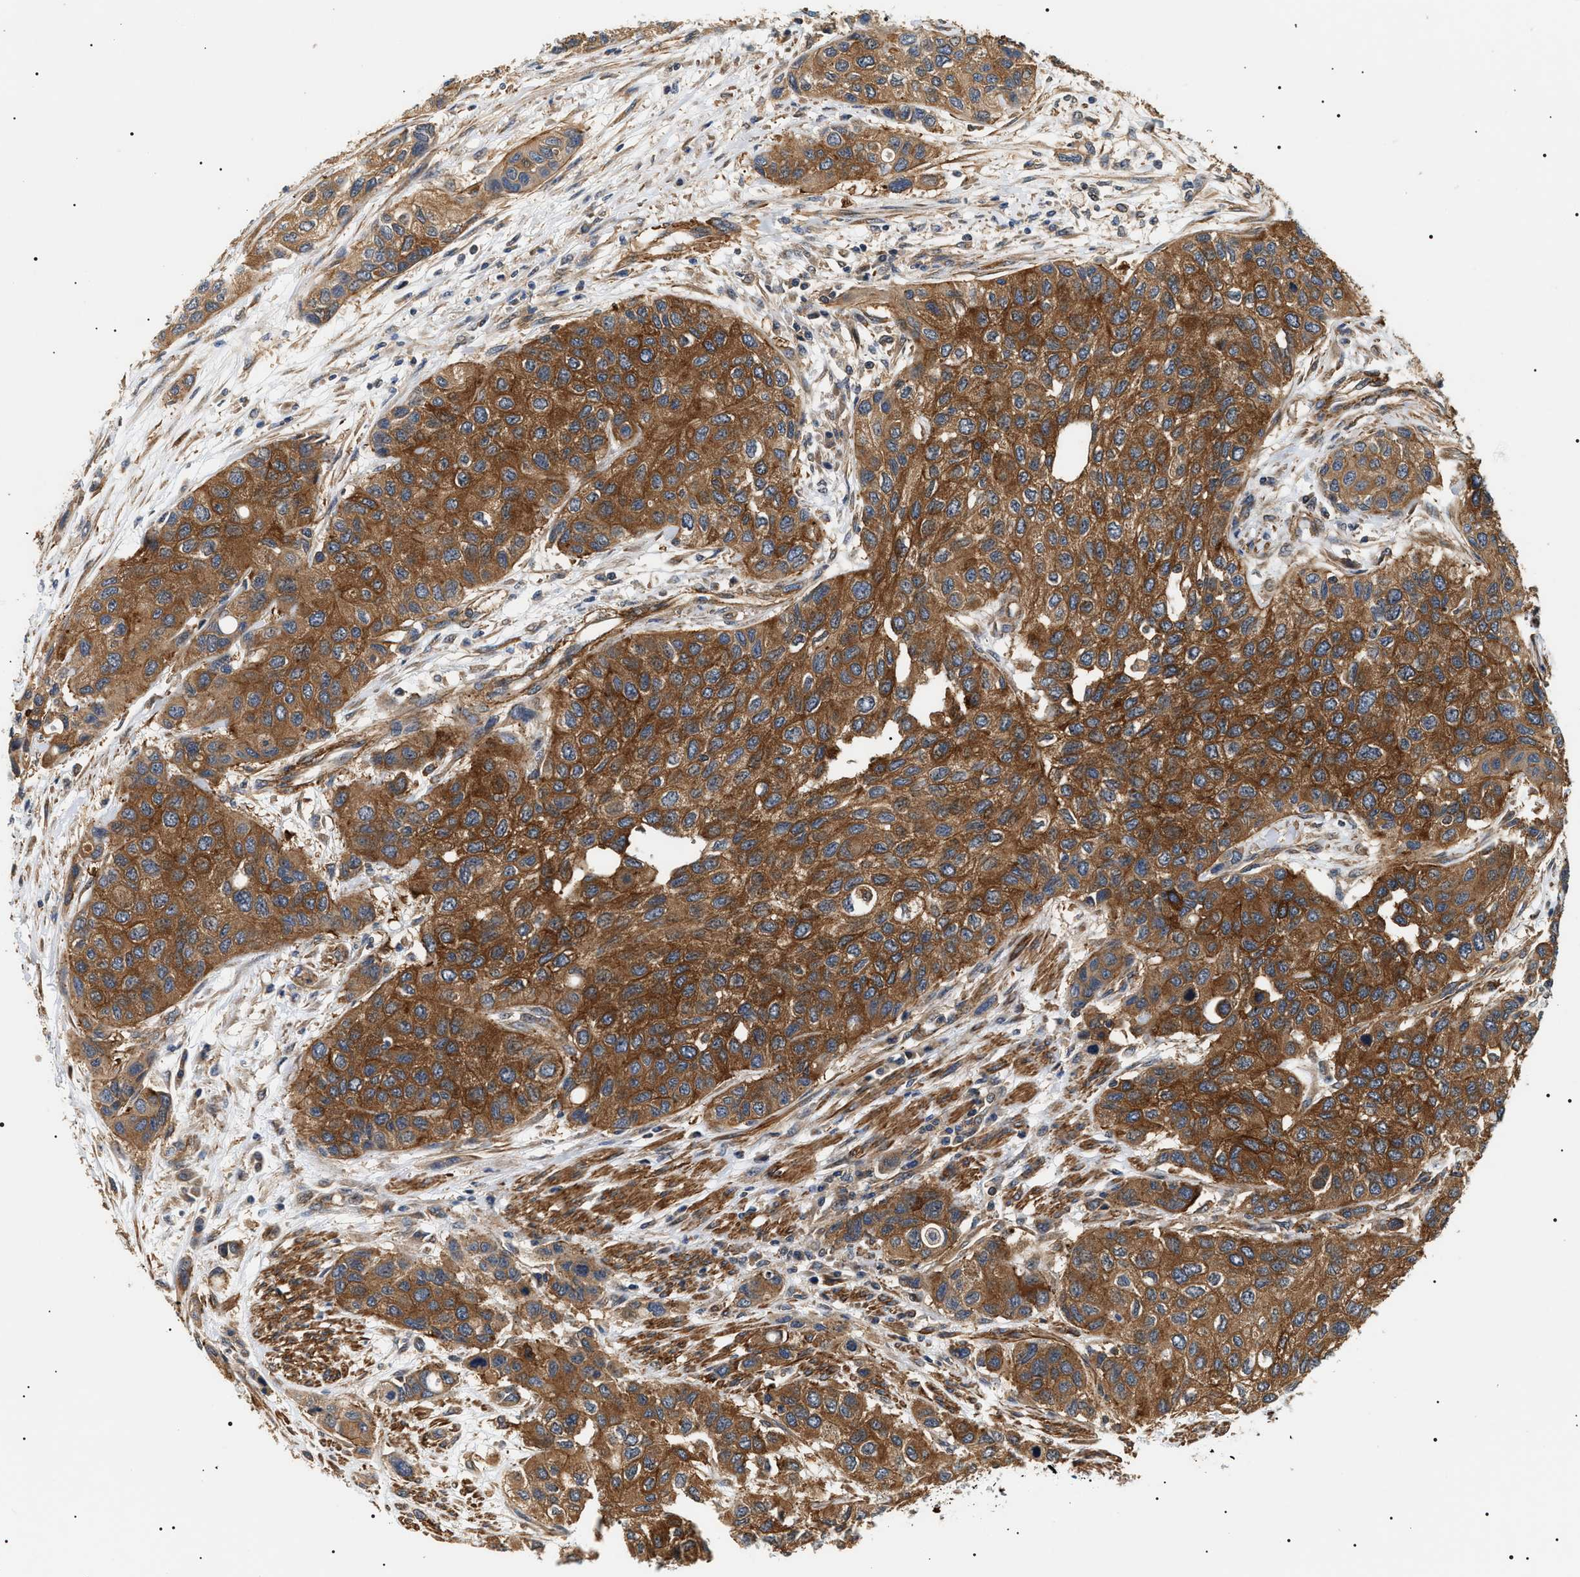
{"staining": {"intensity": "moderate", "quantity": ">75%", "location": "cytoplasmic/membranous"}, "tissue": "urothelial cancer", "cell_type": "Tumor cells", "image_type": "cancer", "snomed": [{"axis": "morphology", "description": "Urothelial carcinoma, High grade"}, {"axis": "topography", "description": "Urinary bladder"}], "caption": "An immunohistochemistry image of neoplastic tissue is shown. Protein staining in brown labels moderate cytoplasmic/membranous positivity in urothelial cancer within tumor cells.", "gene": "SH3GLB2", "patient": {"sex": "female", "age": 56}}